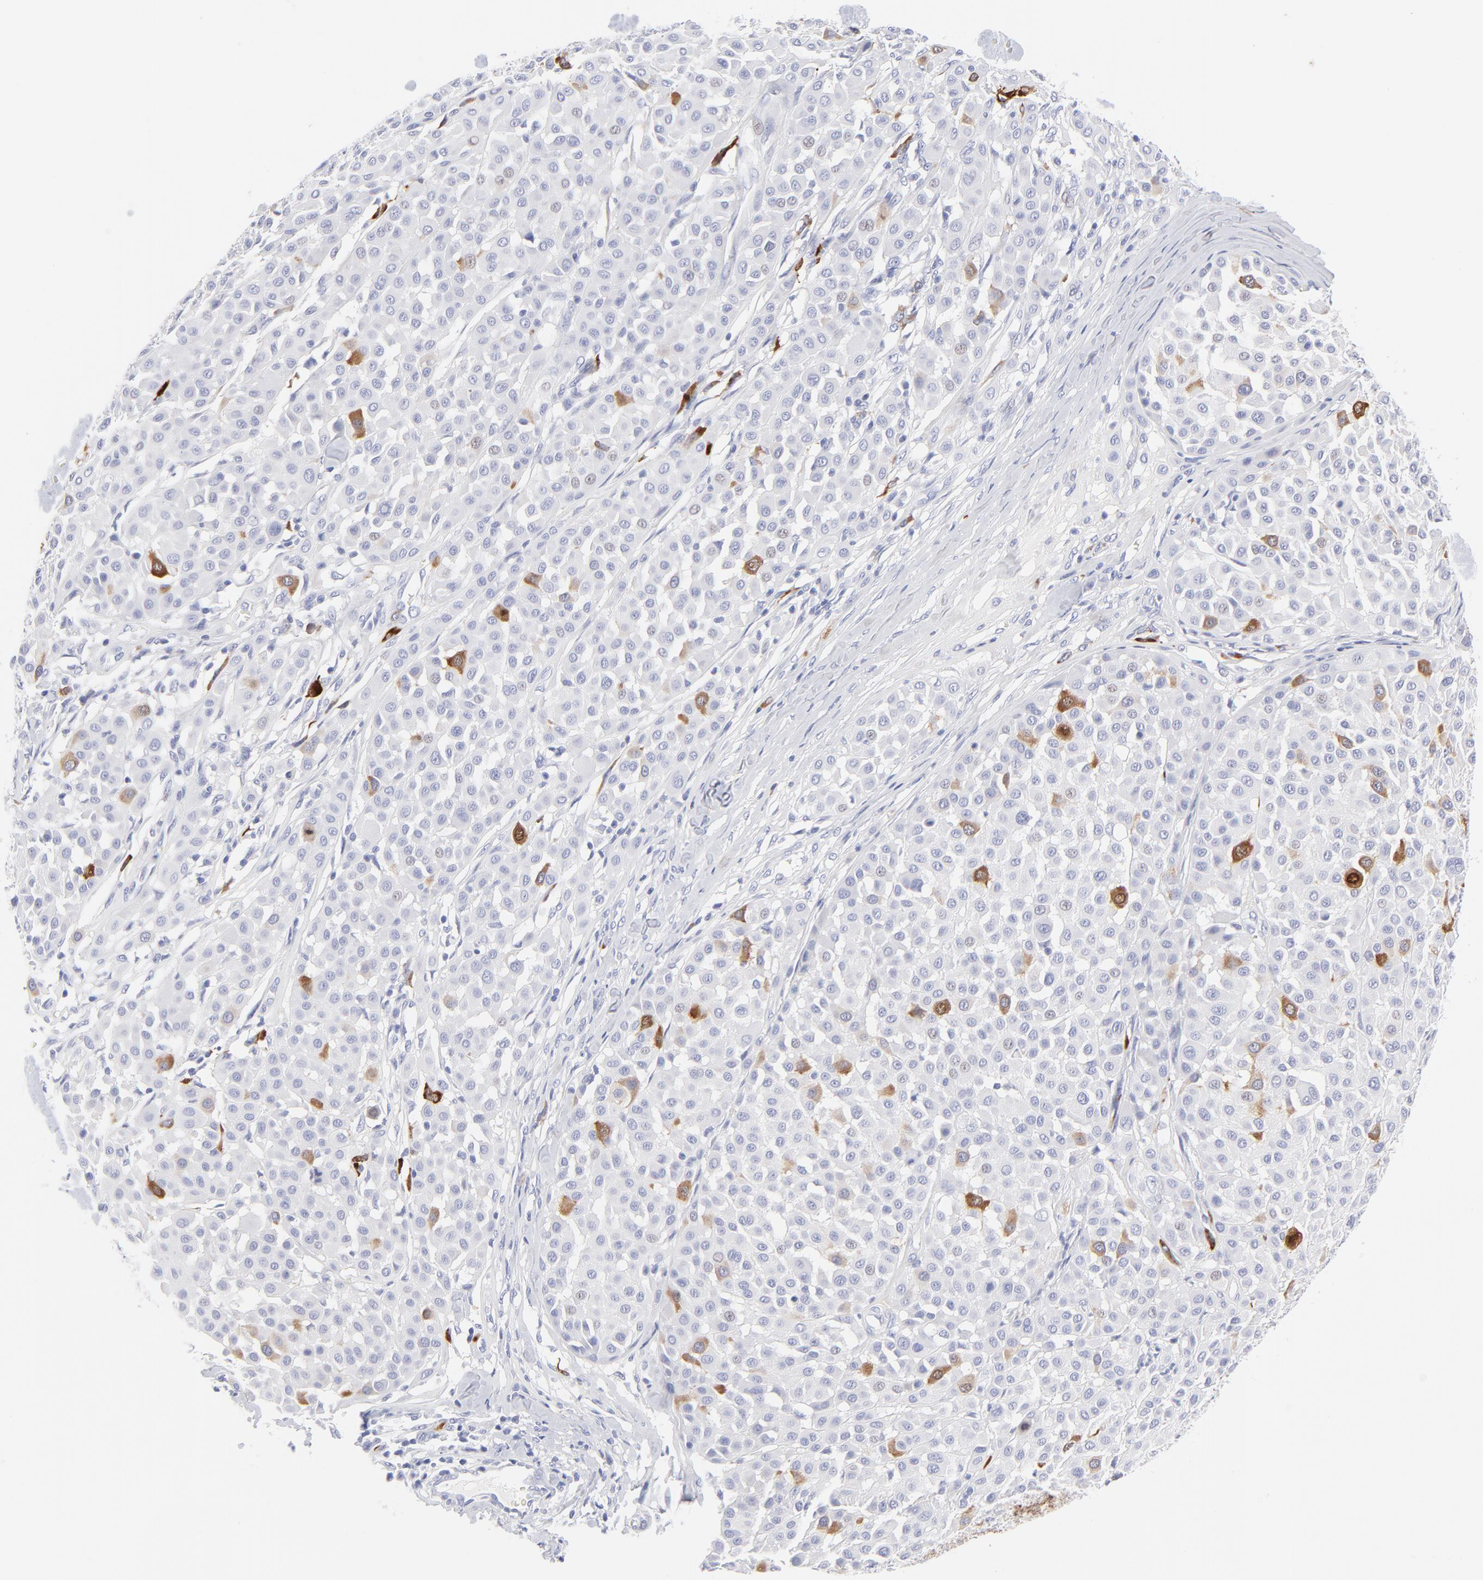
{"staining": {"intensity": "strong", "quantity": "<25%", "location": "cytoplasmic/membranous"}, "tissue": "melanoma", "cell_type": "Tumor cells", "image_type": "cancer", "snomed": [{"axis": "morphology", "description": "Malignant melanoma, Metastatic site"}, {"axis": "topography", "description": "Soft tissue"}], "caption": "Tumor cells display medium levels of strong cytoplasmic/membranous expression in about <25% of cells in human melanoma.", "gene": "CCNB1", "patient": {"sex": "male", "age": 41}}